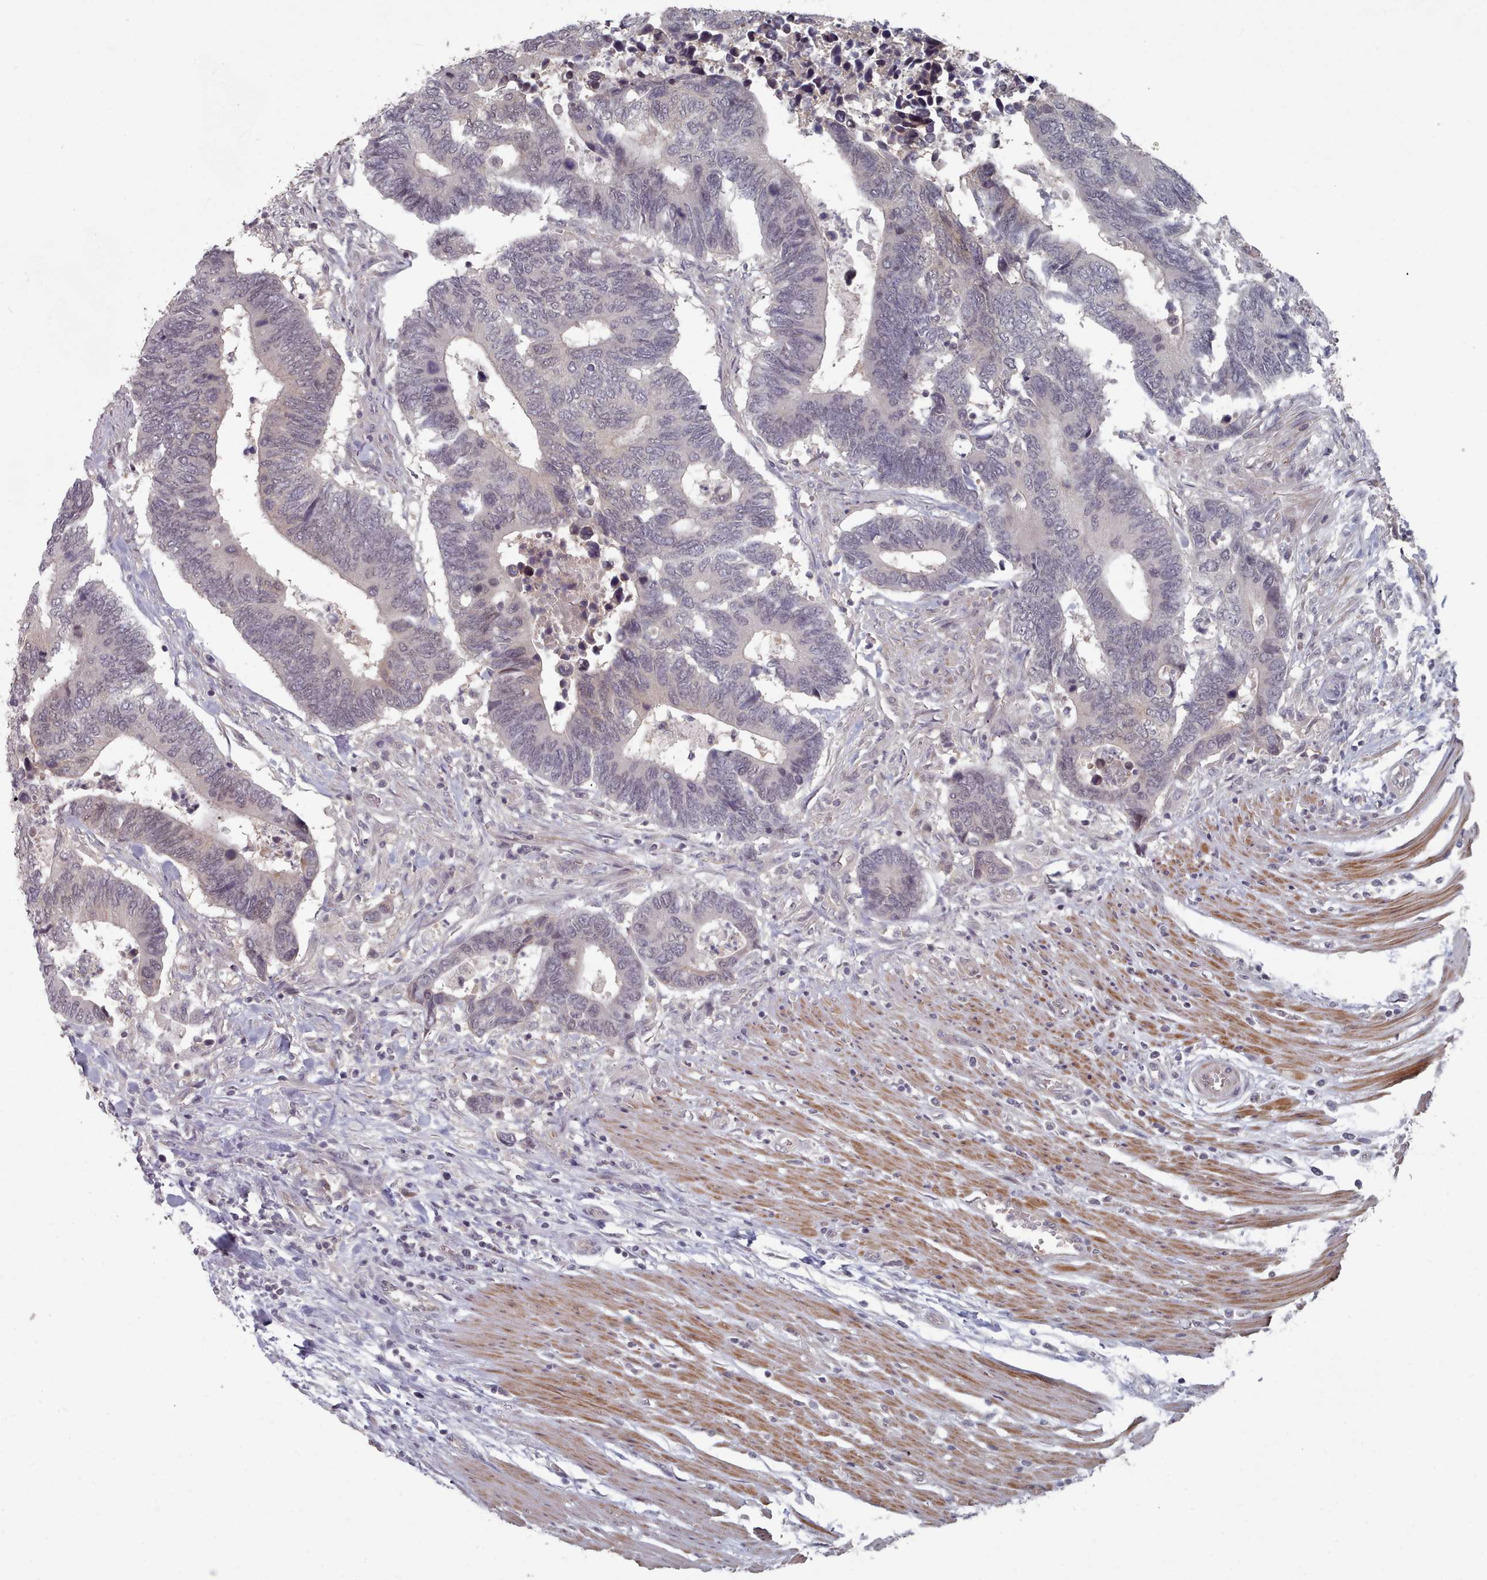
{"staining": {"intensity": "negative", "quantity": "none", "location": "none"}, "tissue": "colorectal cancer", "cell_type": "Tumor cells", "image_type": "cancer", "snomed": [{"axis": "morphology", "description": "Adenocarcinoma, NOS"}, {"axis": "topography", "description": "Colon"}], "caption": "A photomicrograph of colorectal cancer stained for a protein reveals no brown staining in tumor cells.", "gene": "HYAL3", "patient": {"sex": "male", "age": 87}}